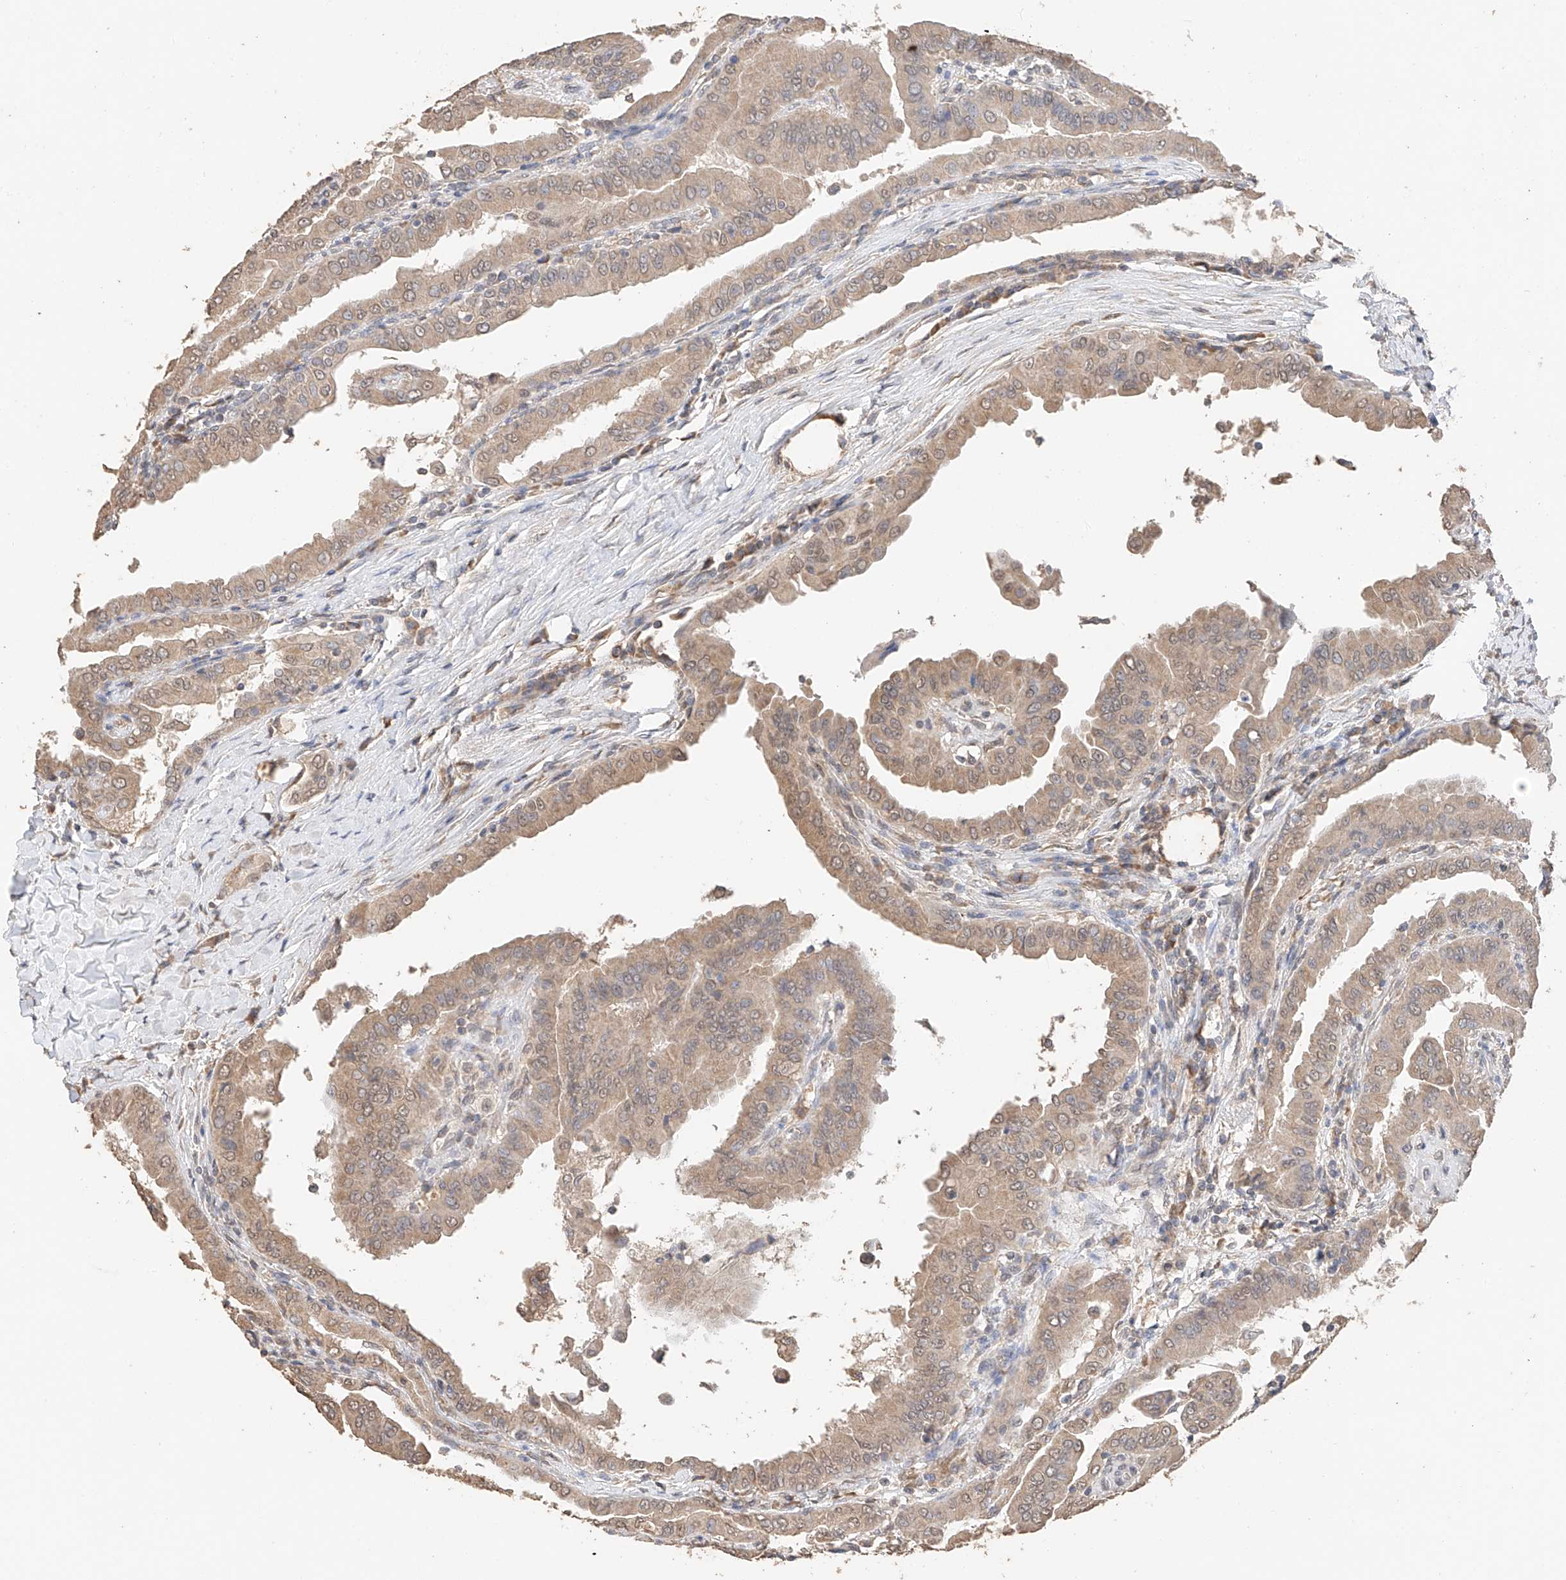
{"staining": {"intensity": "weak", "quantity": ">75%", "location": "cytoplasmic/membranous,nuclear"}, "tissue": "thyroid cancer", "cell_type": "Tumor cells", "image_type": "cancer", "snomed": [{"axis": "morphology", "description": "Papillary adenocarcinoma, NOS"}, {"axis": "topography", "description": "Thyroid gland"}], "caption": "The immunohistochemical stain shows weak cytoplasmic/membranous and nuclear expression in tumor cells of thyroid cancer (papillary adenocarcinoma) tissue. Ihc stains the protein of interest in brown and the nuclei are stained blue.", "gene": "IL22RA2", "patient": {"sex": "male", "age": 33}}